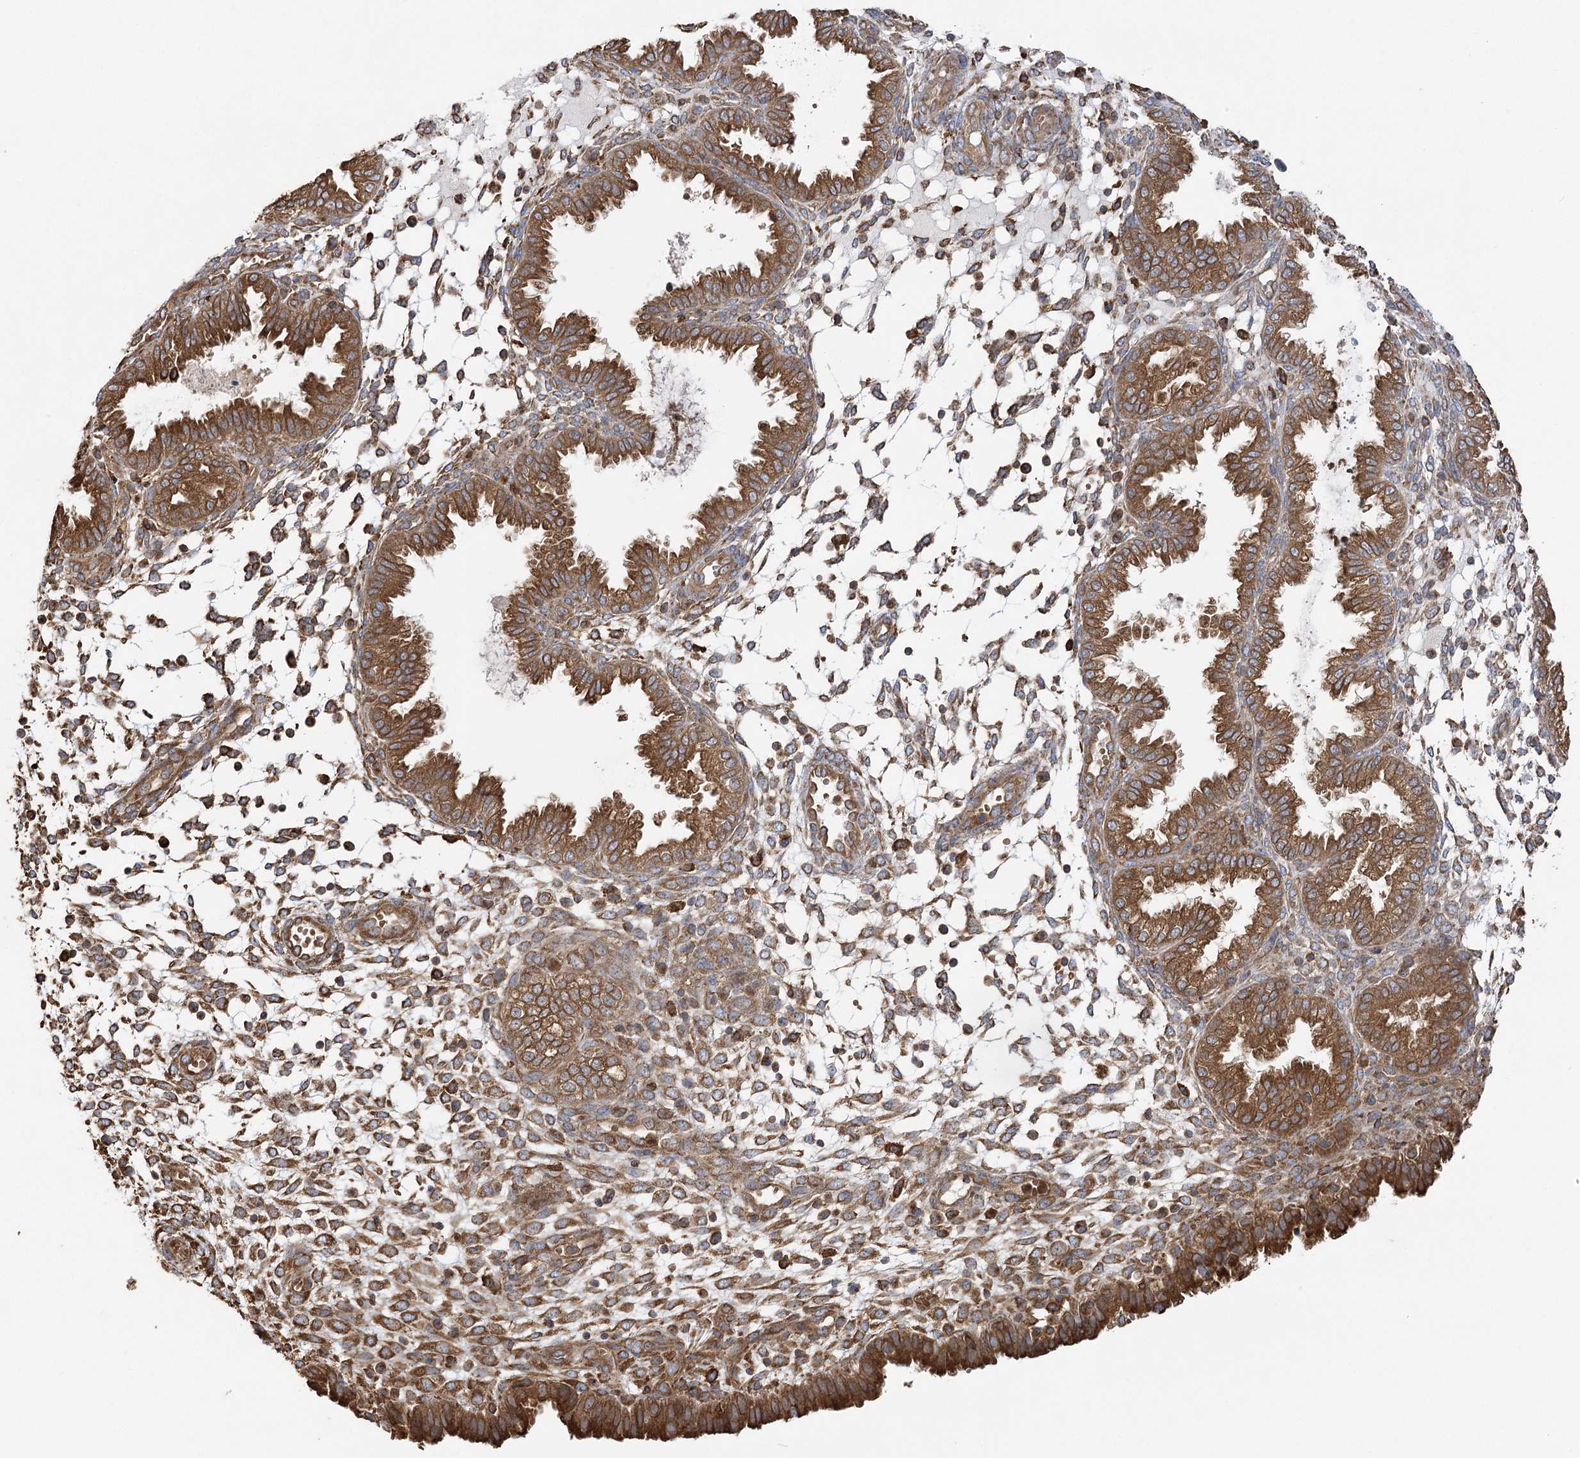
{"staining": {"intensity": "strong", "quantity": "25%-75%", "location": "cytoplasmic/membranous"}, "tissue": "endometrium", "cell_type": "Cells in endometrial stroma", "image_type": "normal", "snomed": [{"axis": "morphology", "description": "Normal tissue, NOS"}, {"axis": "topography", "description": "Endometrium"}], "caption": "Protein staining of benign endometrium demonstrates strong cytoplasmic/membranous expression in approximately 25%-75% of cells in endometrial stroma.", "gene": "ACAP2", "patient": {"sex": "female", "age": 33}}